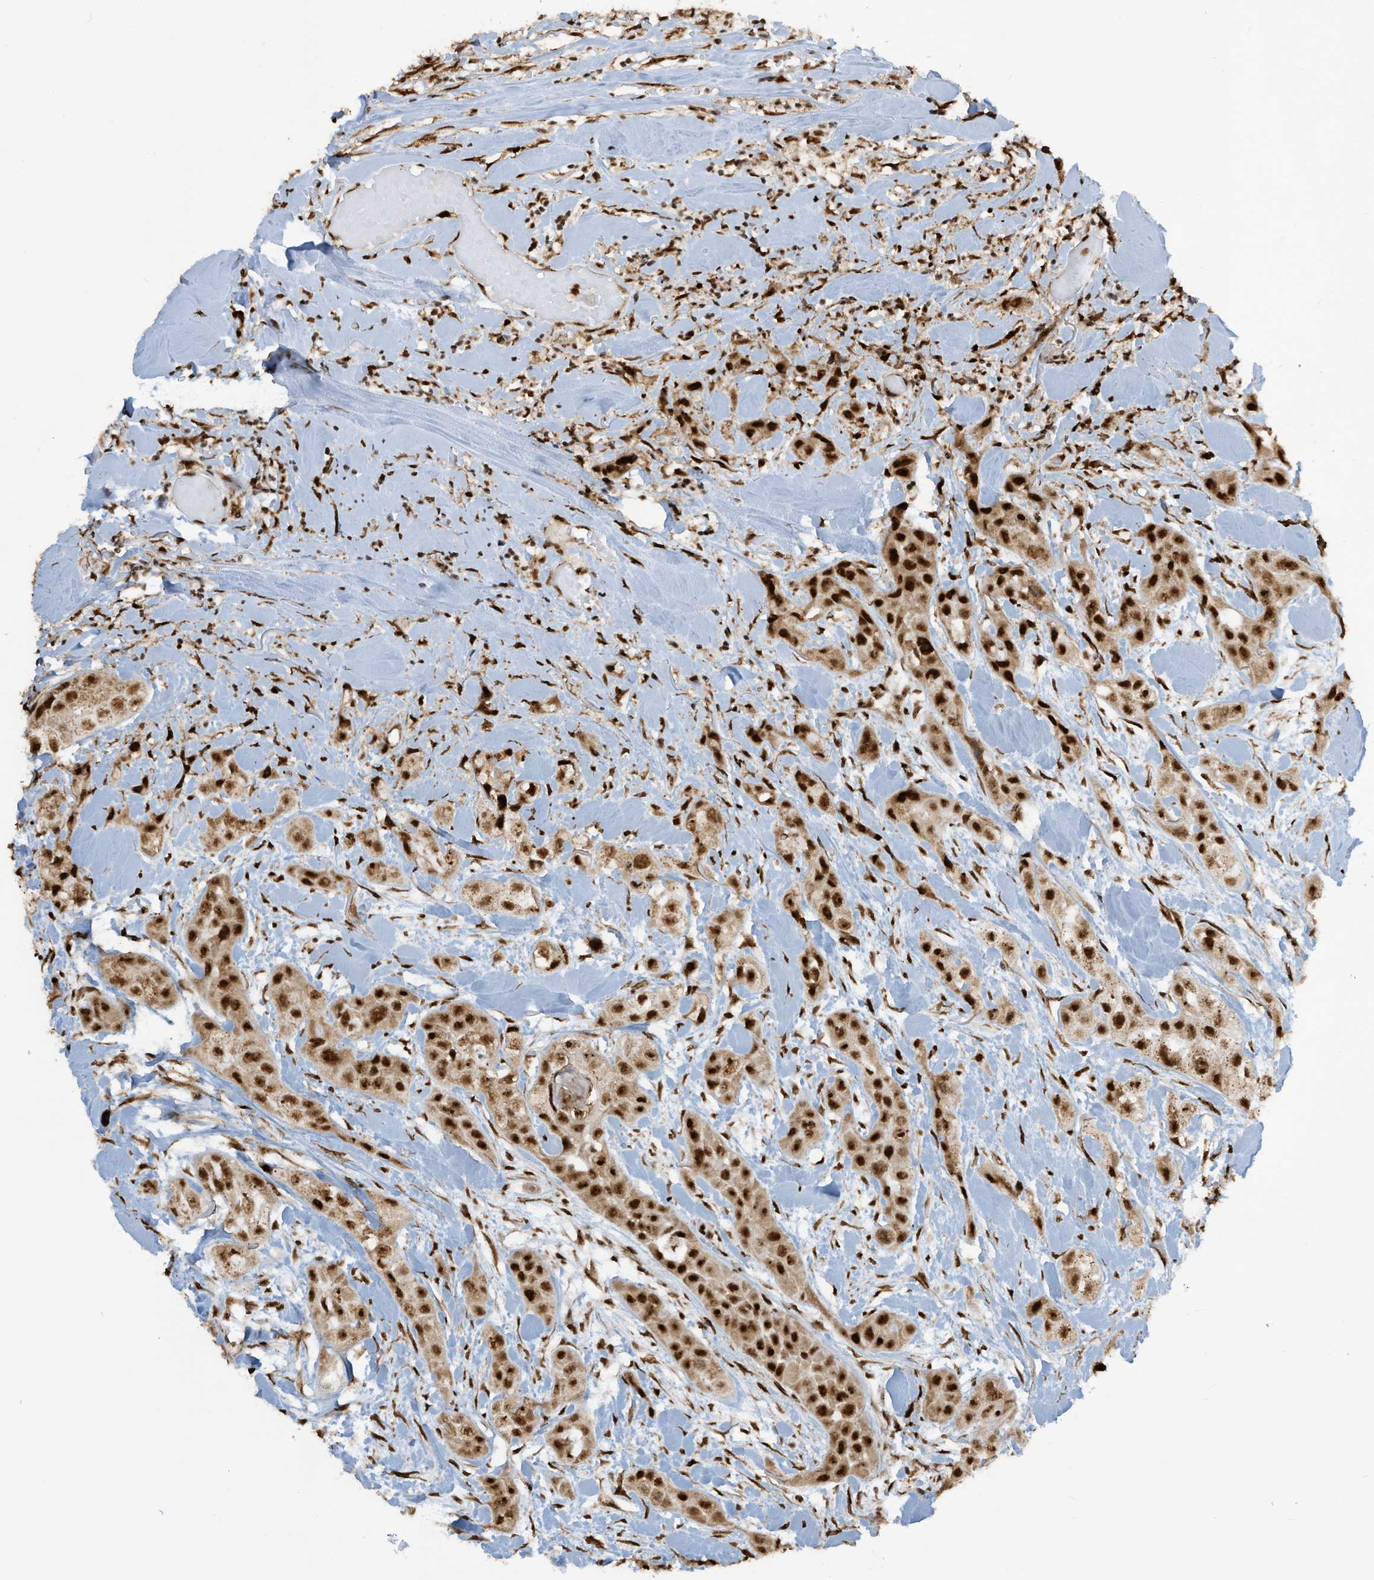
{"staining": {"intensity": "strong", "quantity": ">75%", "location": "nuclear"}, "tissue": "head and neck cancer", "cell_type": "Tumor cells", "image_type": "cancer", "snomed": [{"axis": "morphology", "description": "Normal tissue, NOS"}, {"axis": "morphology", "description": "Squamous cell carcinoma, NOS"}, {"axis": "topography", "description": "Skeletal muscle"}, {"axis": "topography", "description": "Head-Neck"}], "caption": "This is an image of immunohistochemistry (IHC) staining of head and neck cancer, which shows strong staining in the nuclear of tumor cells.", "gene": "LBH", "patient": {"sex": "male", "age": 51}}